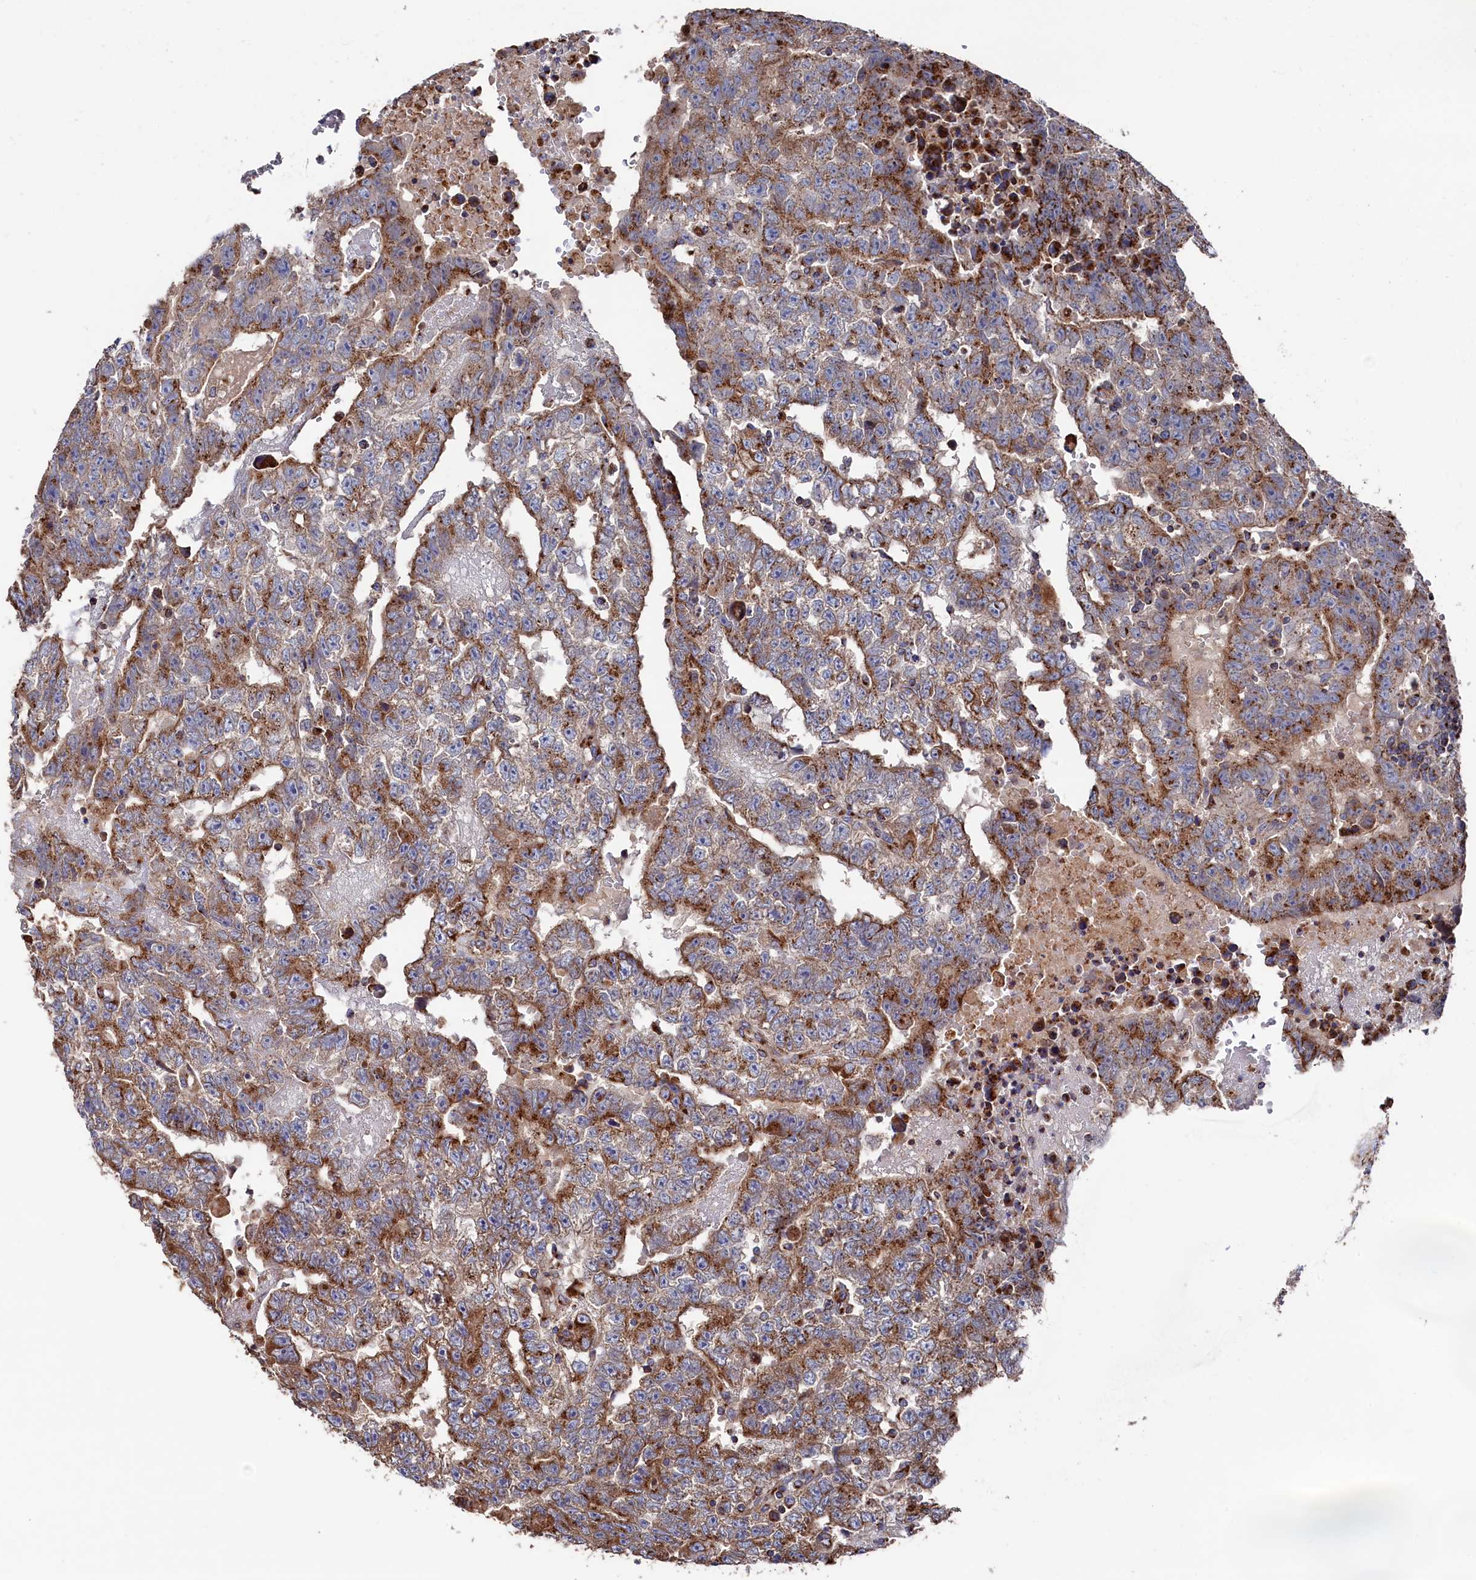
{"staining": {"intensity": "moderate", "quantity": ">75%", "location": "cytoplasmic/membranous"}, "tissue": "testis cancer", "cell_type": "Tumor cells", "image_type": "cancer", "snomed": [{"axis": "morphology", "description": "Carcinoma, Embryonal, NOS"}, {"axis": "topography", "description": "Testis"}], "caption": "Embryonal carcinoma (testis) stained for a protein (brown) shows moderate cytoplasmic/membranous positive positivity in about >75% of tumor cells.", "gene": "PRRC1", "patient": {"sex": "male", "age": 25}}